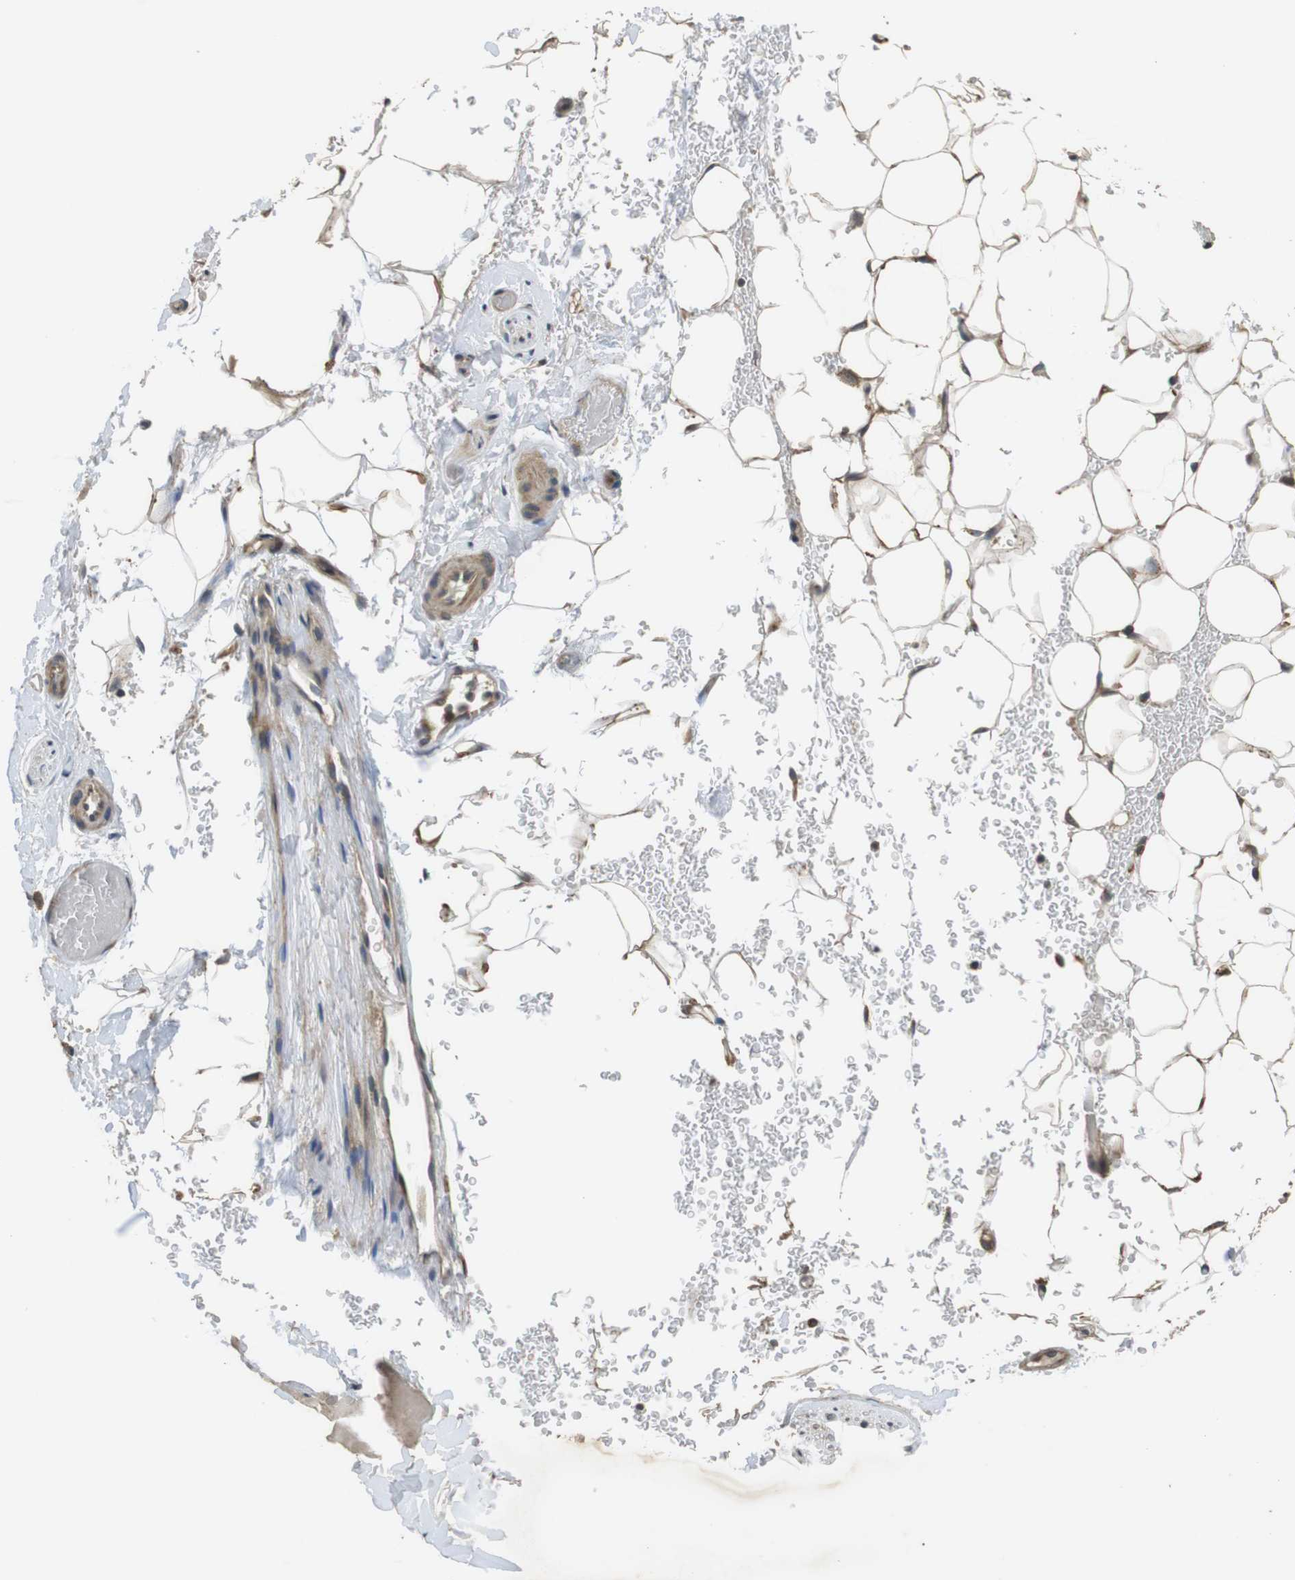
{"staining": {"intensity": "weak", "quantity": ">75%", "location": "cytoplasmic/membranous,nuclear"}, "tissue": "adipose tissue", "cell_type": "Adipocytes", "image_type": "normal", "snomed": [{"axis": "morphology", "description": "Normal tissue, NOS"}, {"axis": "topography", "description": "Peripheral nerve tissue"}], "caption": "Immunohistochemical staining of unremarkable human adipose tissue exhibits >75% levels of weak cytoplasmic/membranous,nuclear protein positivity in approximately >75% of adipocytes.", "gene": "FZD10", "patient": {"sex": "male", "age": 70}}